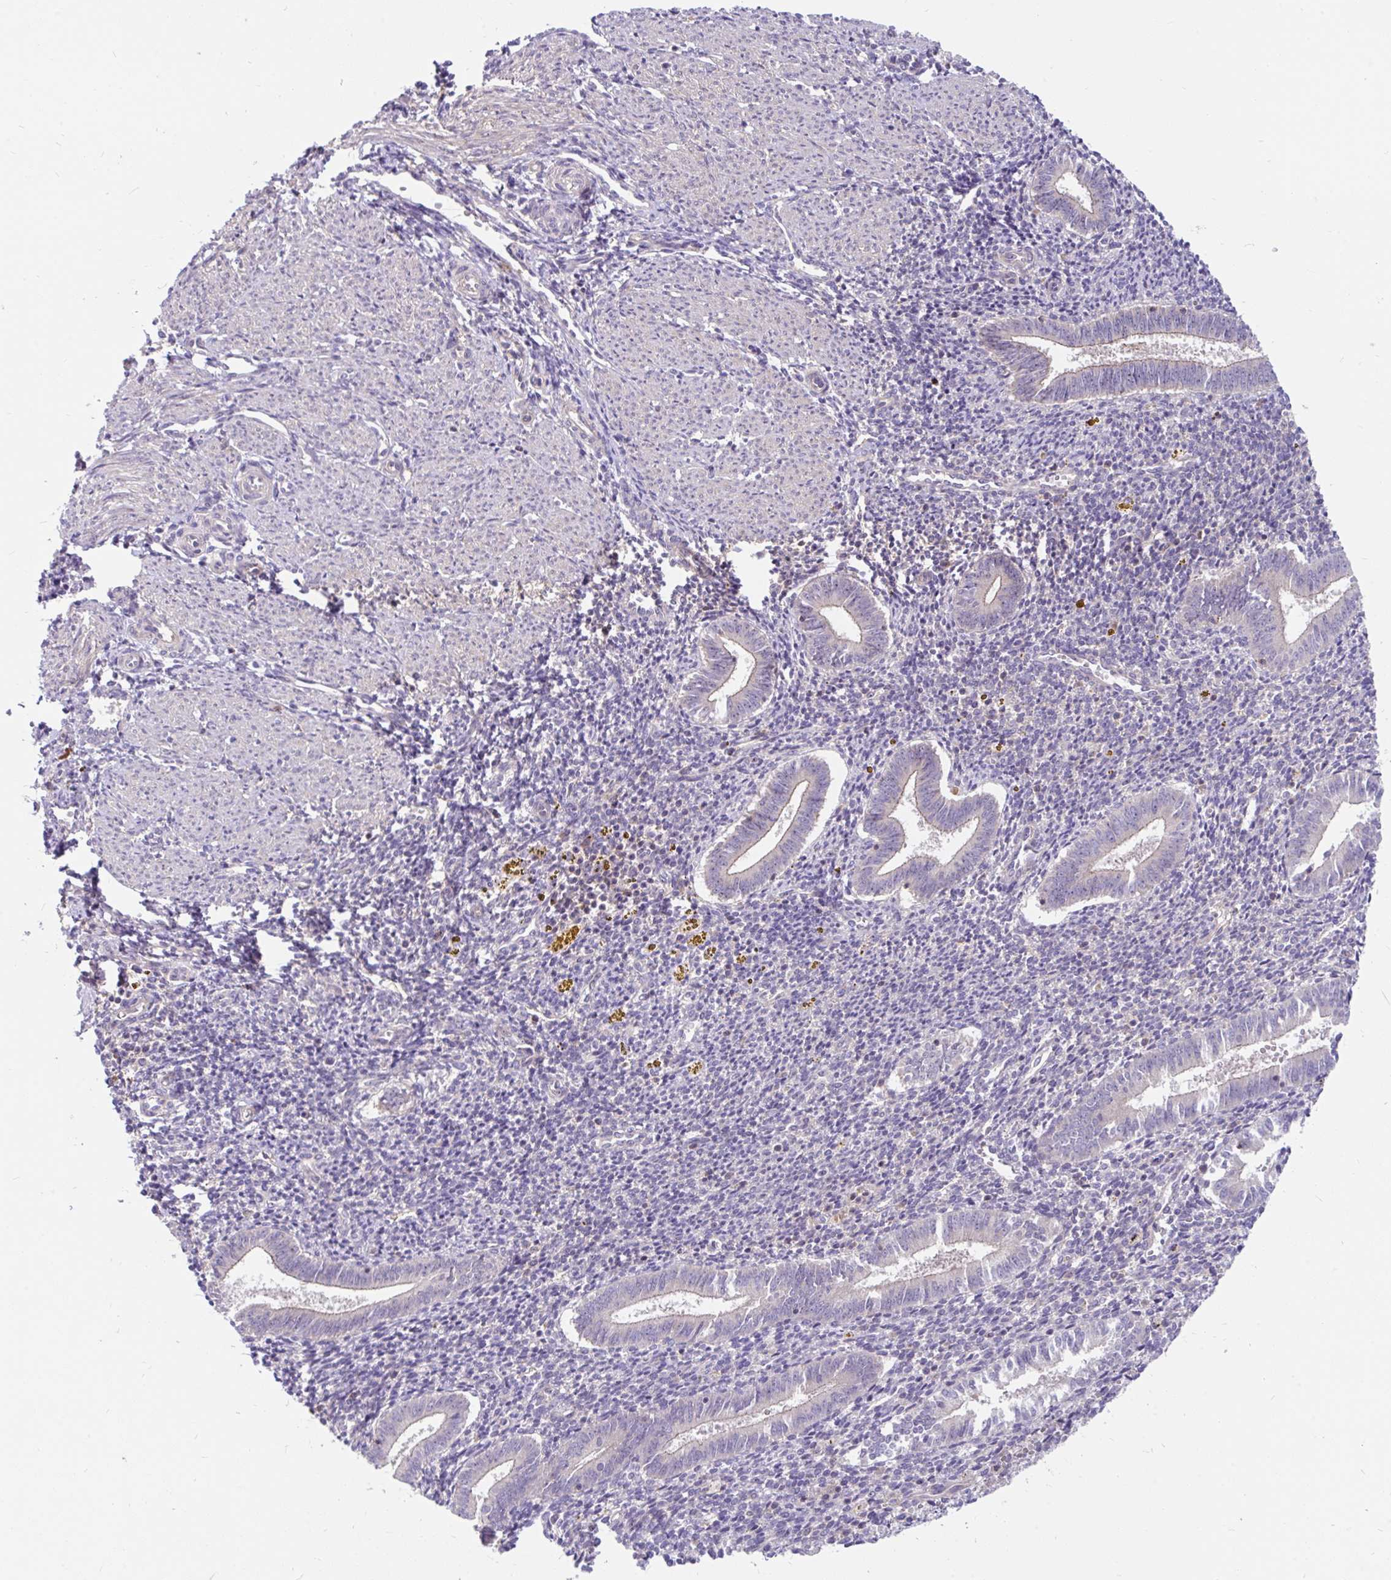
{"staining": {"intensity": "negative", "quantity": "none", "location": "none"}, "tissue": "endometrium", "cell_type": "Cells in endometrial stroma", "image_type": "normal", "snomed": [{"axis": "morphology", "description": "Normal tissue, NOS"}, {"axis": "topography", "description": "Endometrium"}], "caption": "This is an immunohistochemistry histopathology image of unremarkable human endometrium. There is no staining in cells in endometrial stroma.", "gene": "LRRC26", "patient": {"sex": "female", "age": 25}}